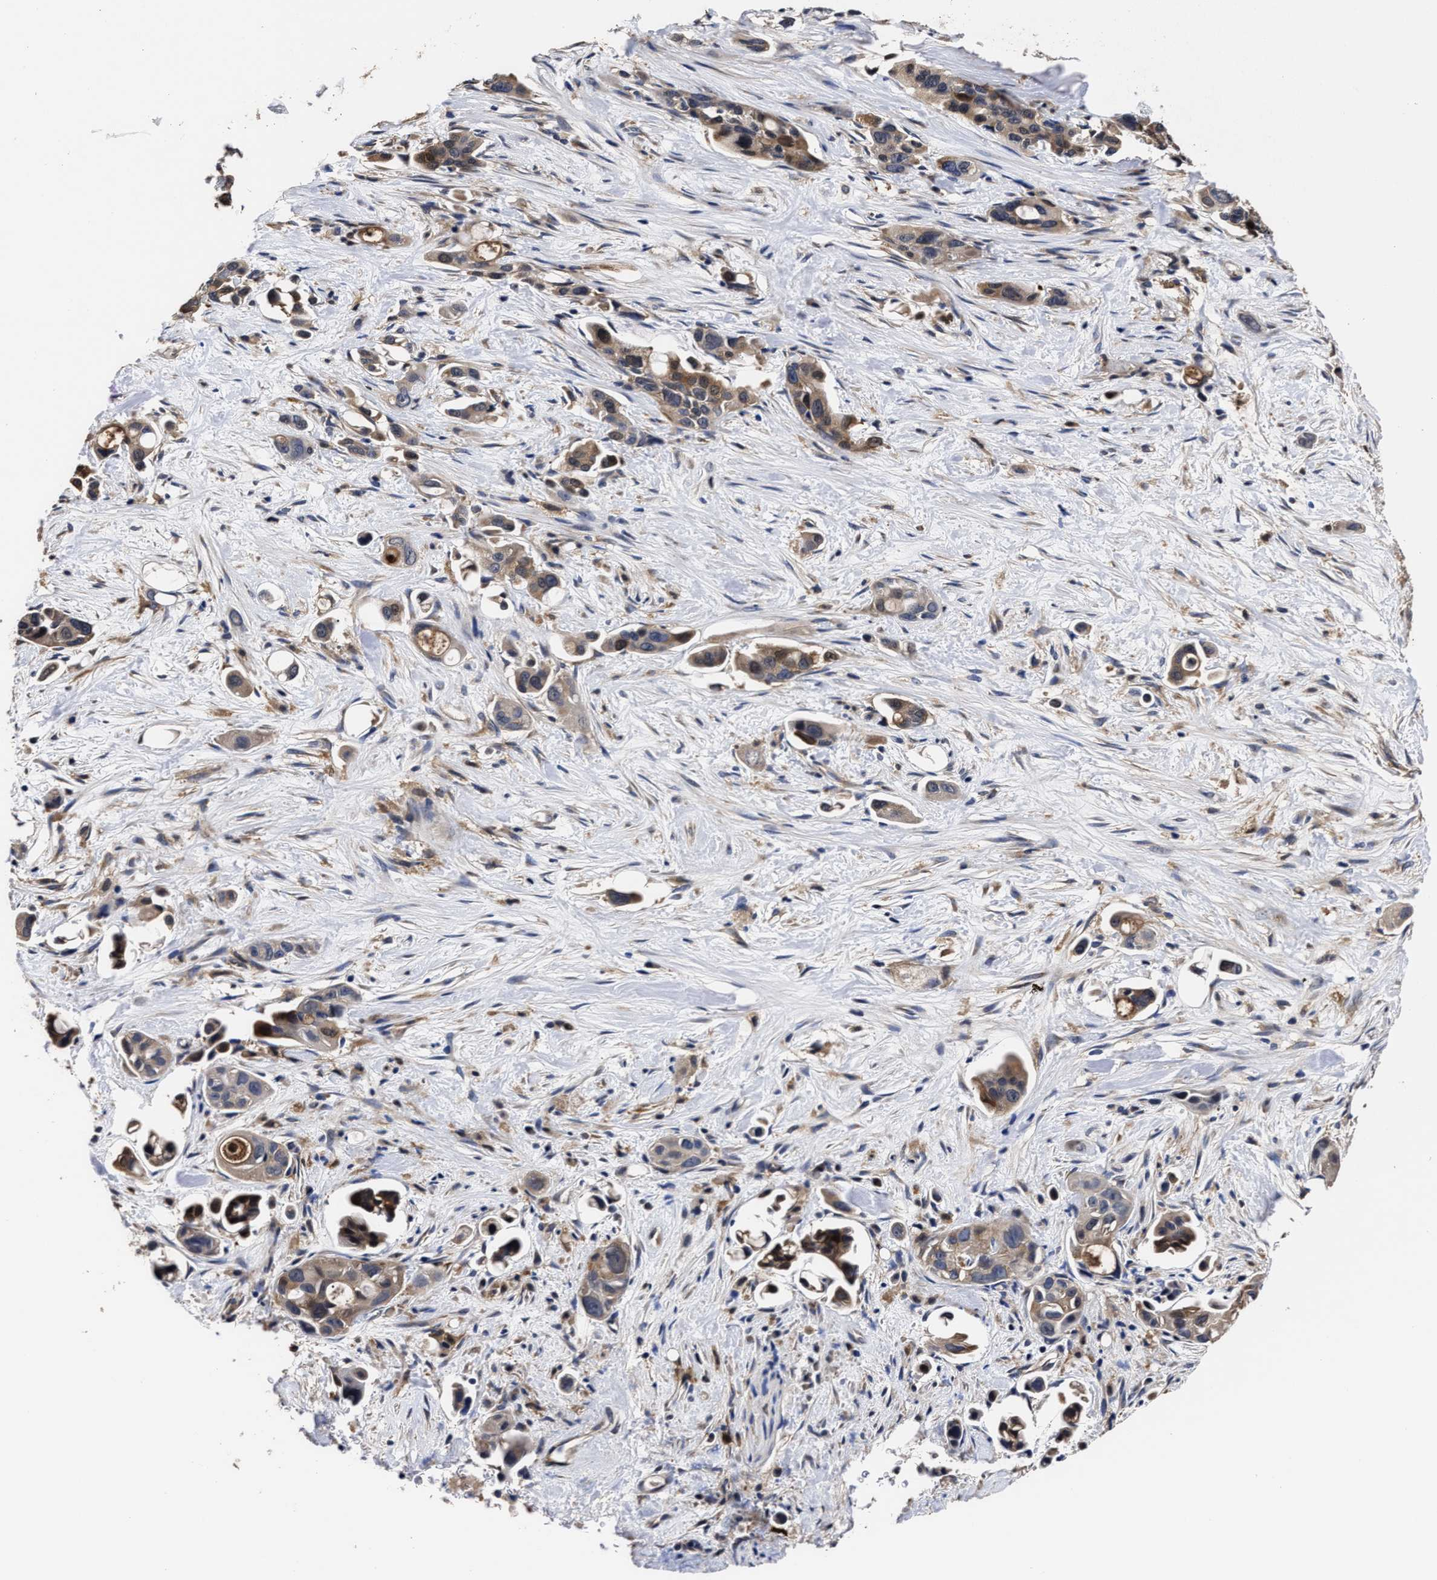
{"staining": {"intensity": "moderate", "quantity": "<25%", "location": "cytoplasmic/membranous"}, "tissue": "pancreatic cancer", "cell_type": "Tumor cells", "image_type": "cancer", "snomed": [{"axis": "morphology", "description": "Adenocarcinoma, NOS"}, {"axis": "topography", "description": "Pancreas"}], "caption": "Immunohistochemistry (IHC) of human pancreatic cancer shows low levels of moderate cytoplasmic/membranous staining in approximately <25% of tumor cells.", "gene": "SOCS5", "patient": {"sex": "male", "age": 53}}